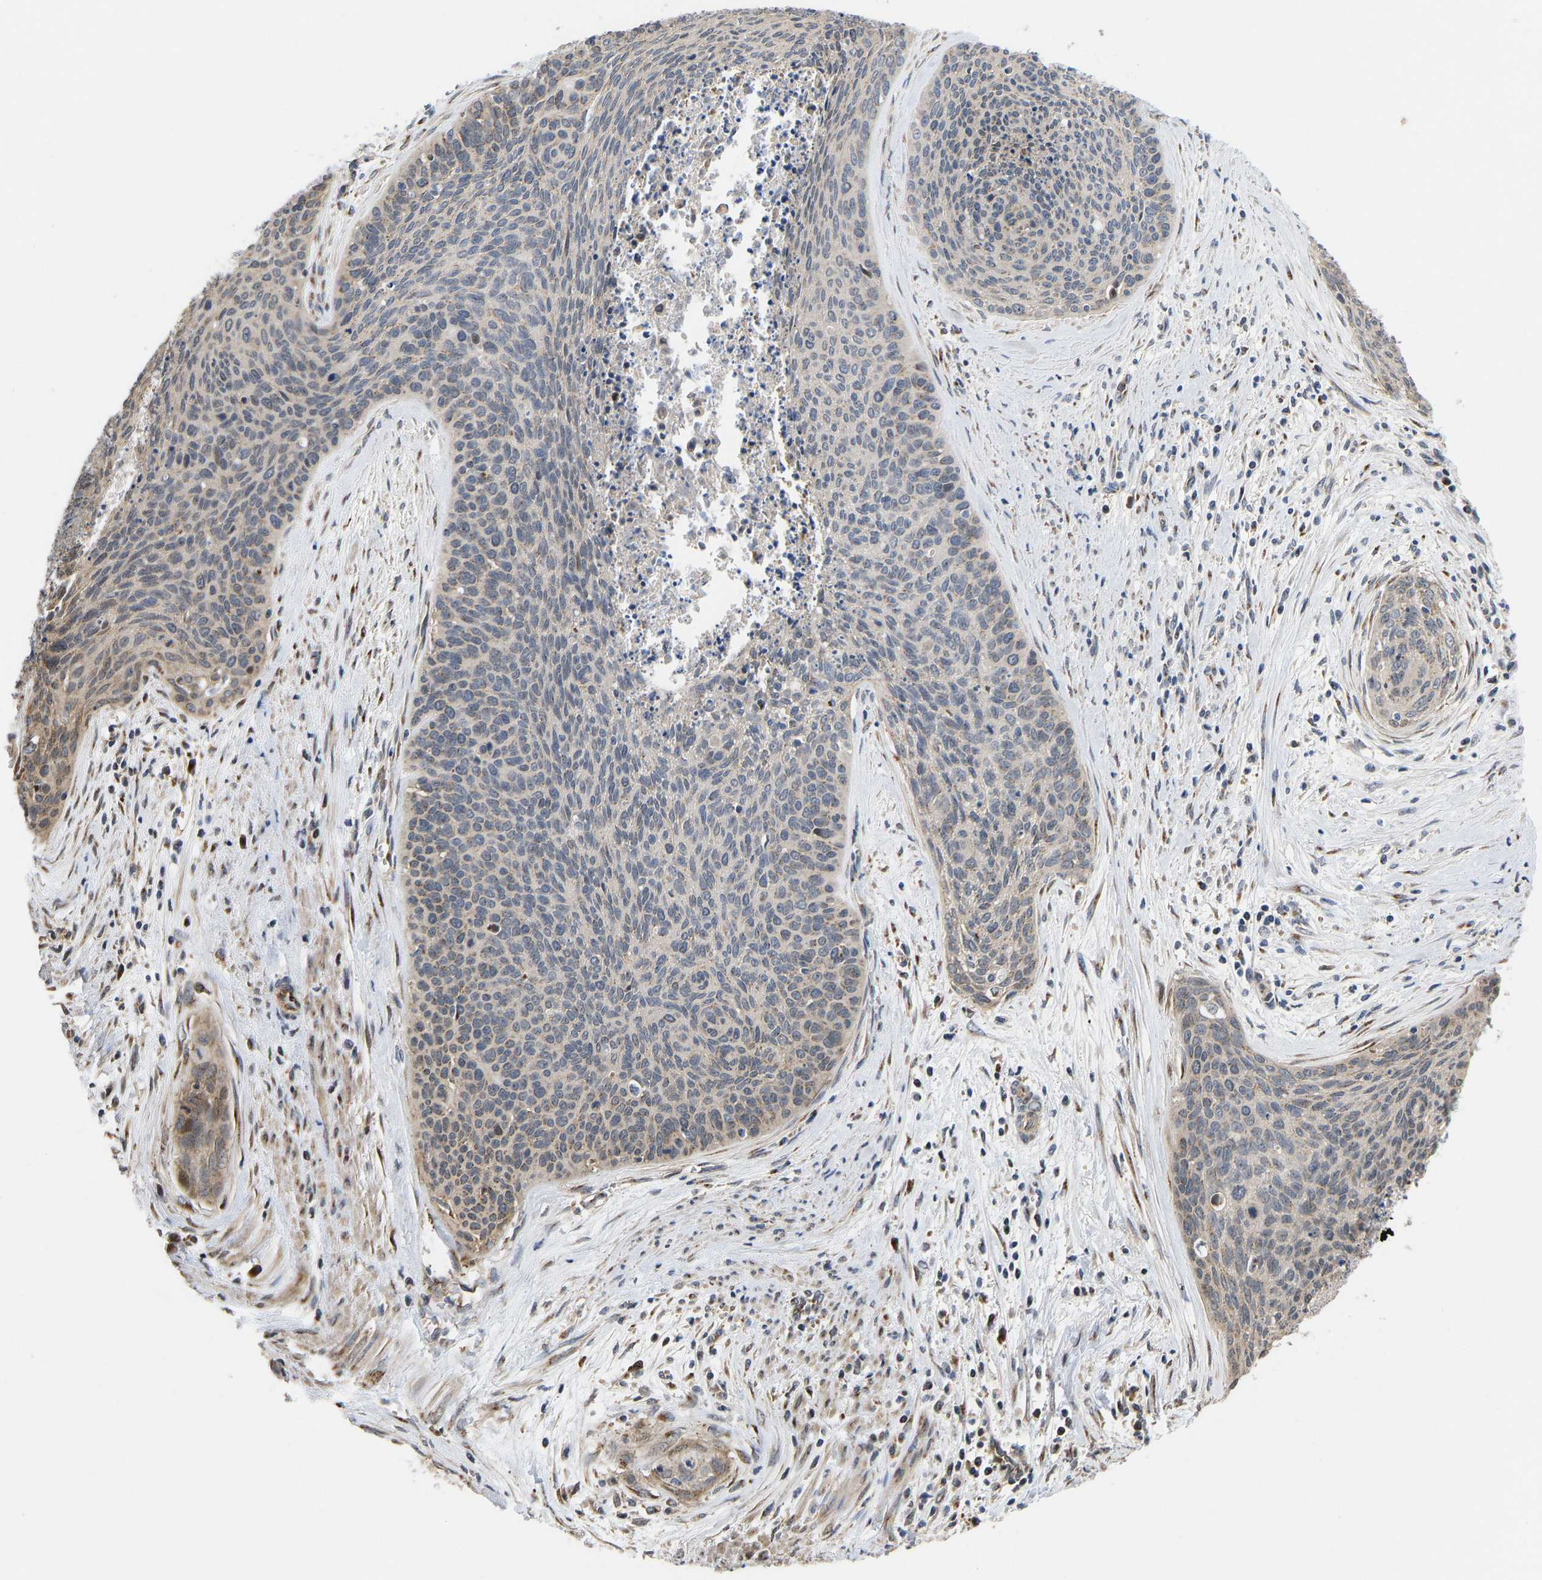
{"staining": {"intensity": "weak", "quantity": "<25%", "location": "cytoplasmic/membranous"}, "tissue": "cervical cancer", "cell_type": "Tumor cells", "image_type": "cancer", "snomed": [{"axis": "morphology", "description": "Squamous cell carcinoma, NOS"}, {"axis": "topography", "description": "Cervix"}], "caption": "Protein analysis of cervical squamous cell carcinoma demonstrates no significant expression in tumor cells. (Immunohistochemistry (ihc), brightfield microscopy, high magnification).", "gene": "YIPF4", "patient": {"sex": "female", "age": 55}}